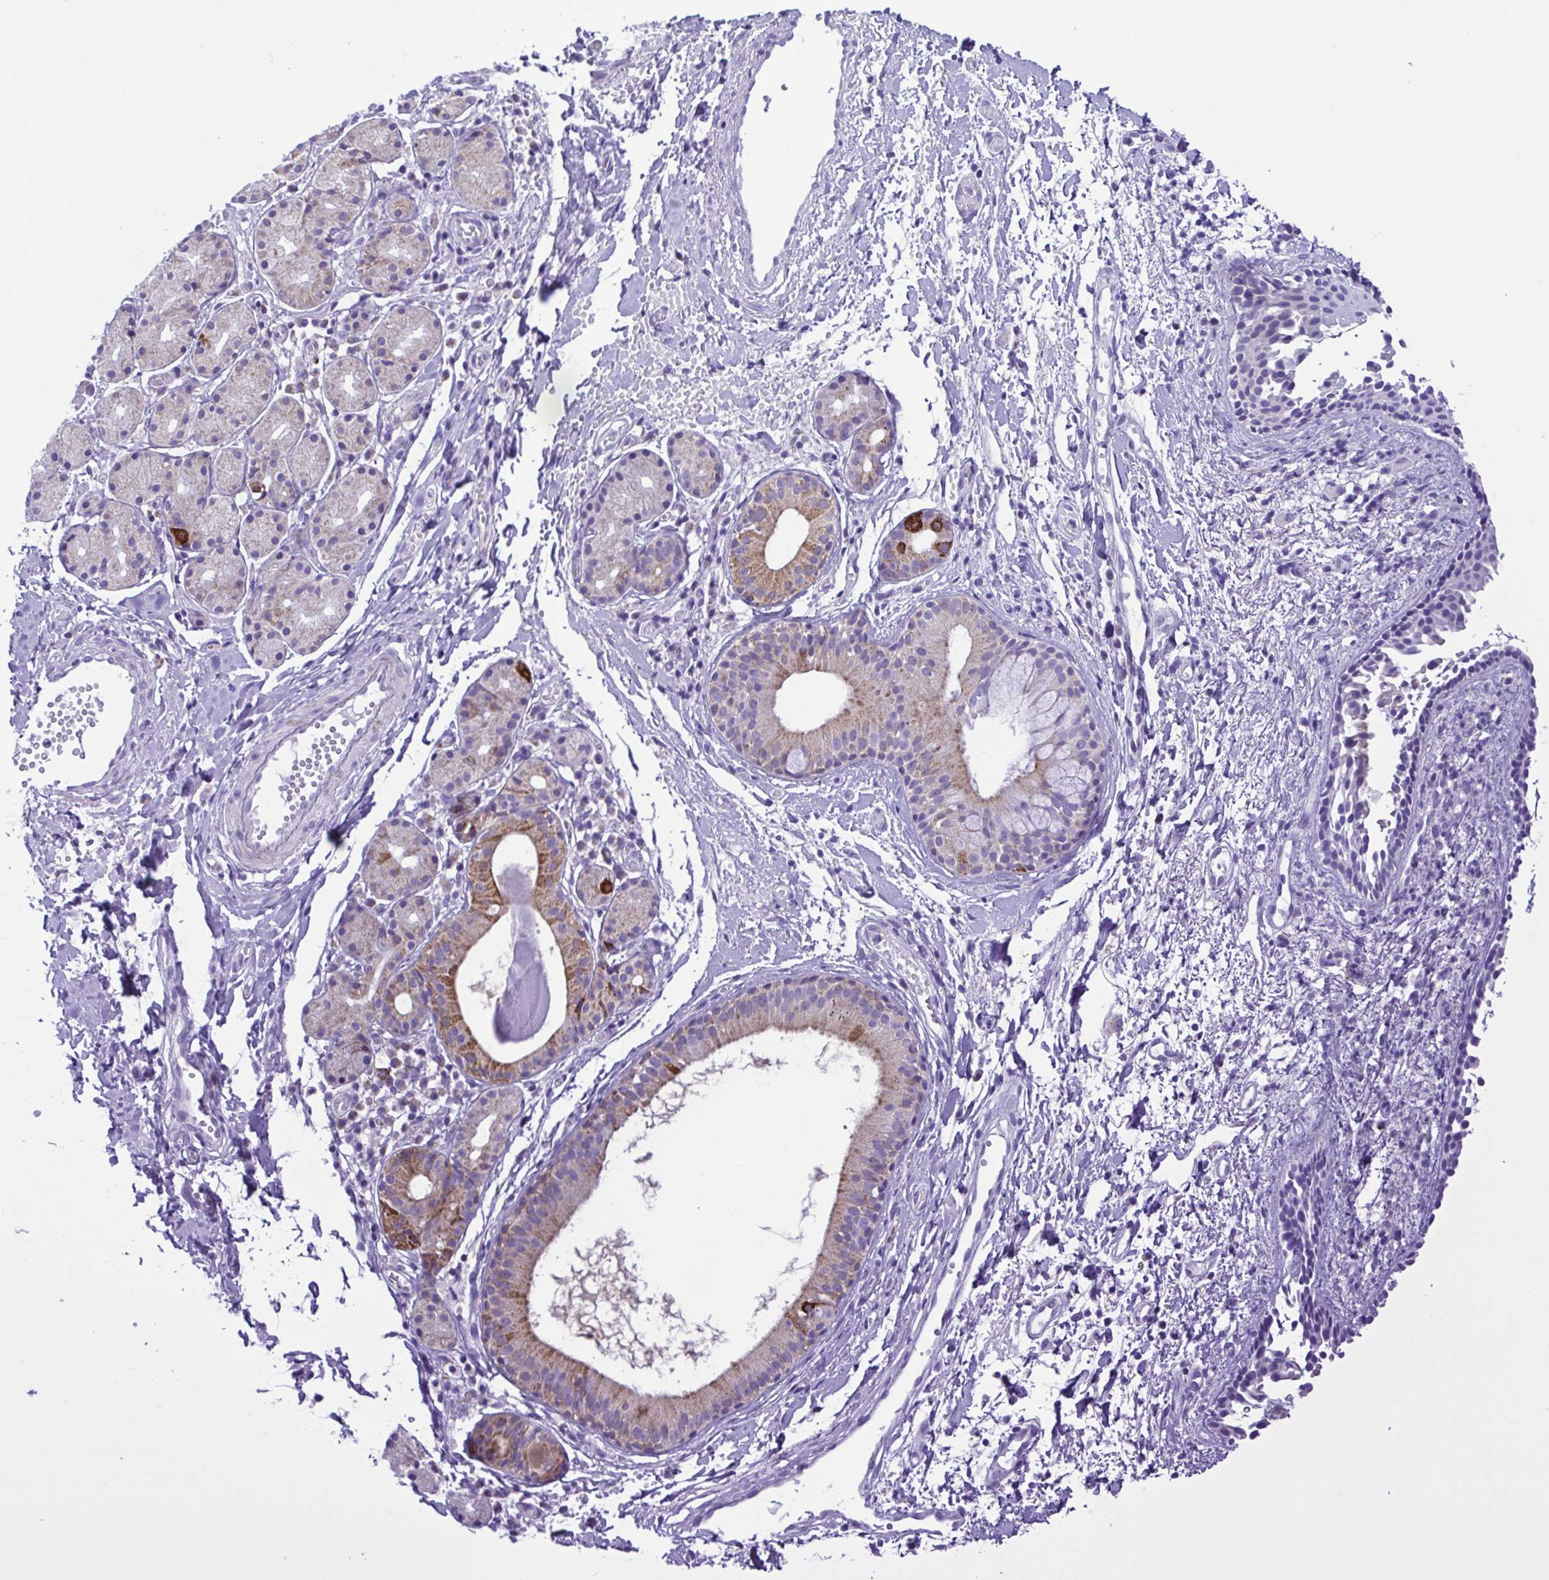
{"staining": {"intensity": "negative", "quantity": "none", "location": "none"}, "tissue": "nasopharynx", "cell_type": "Respiratory epithelial cells", "image_type": "normal", "snomed": [{"axis": "morphology", "description": "Normal tissue, NOS"}, {"axis": "morphology", "description": "Basal cell carcinoma"}, {"axis": "topography", "description": "Cartilage tissue"}, {"axis": "topography", "description": "Nasopharynx"}, {"axis": "topography", "description": "Oral tissue"}], "caption": "An immunohistochemistry (IHC) image of unremarkable nasopharynx is shown. There is no staining in respiratory epithelial cells of nasopharynx.", "gene": "SYT1", "patient": {"sex": "female", "age": 77}}